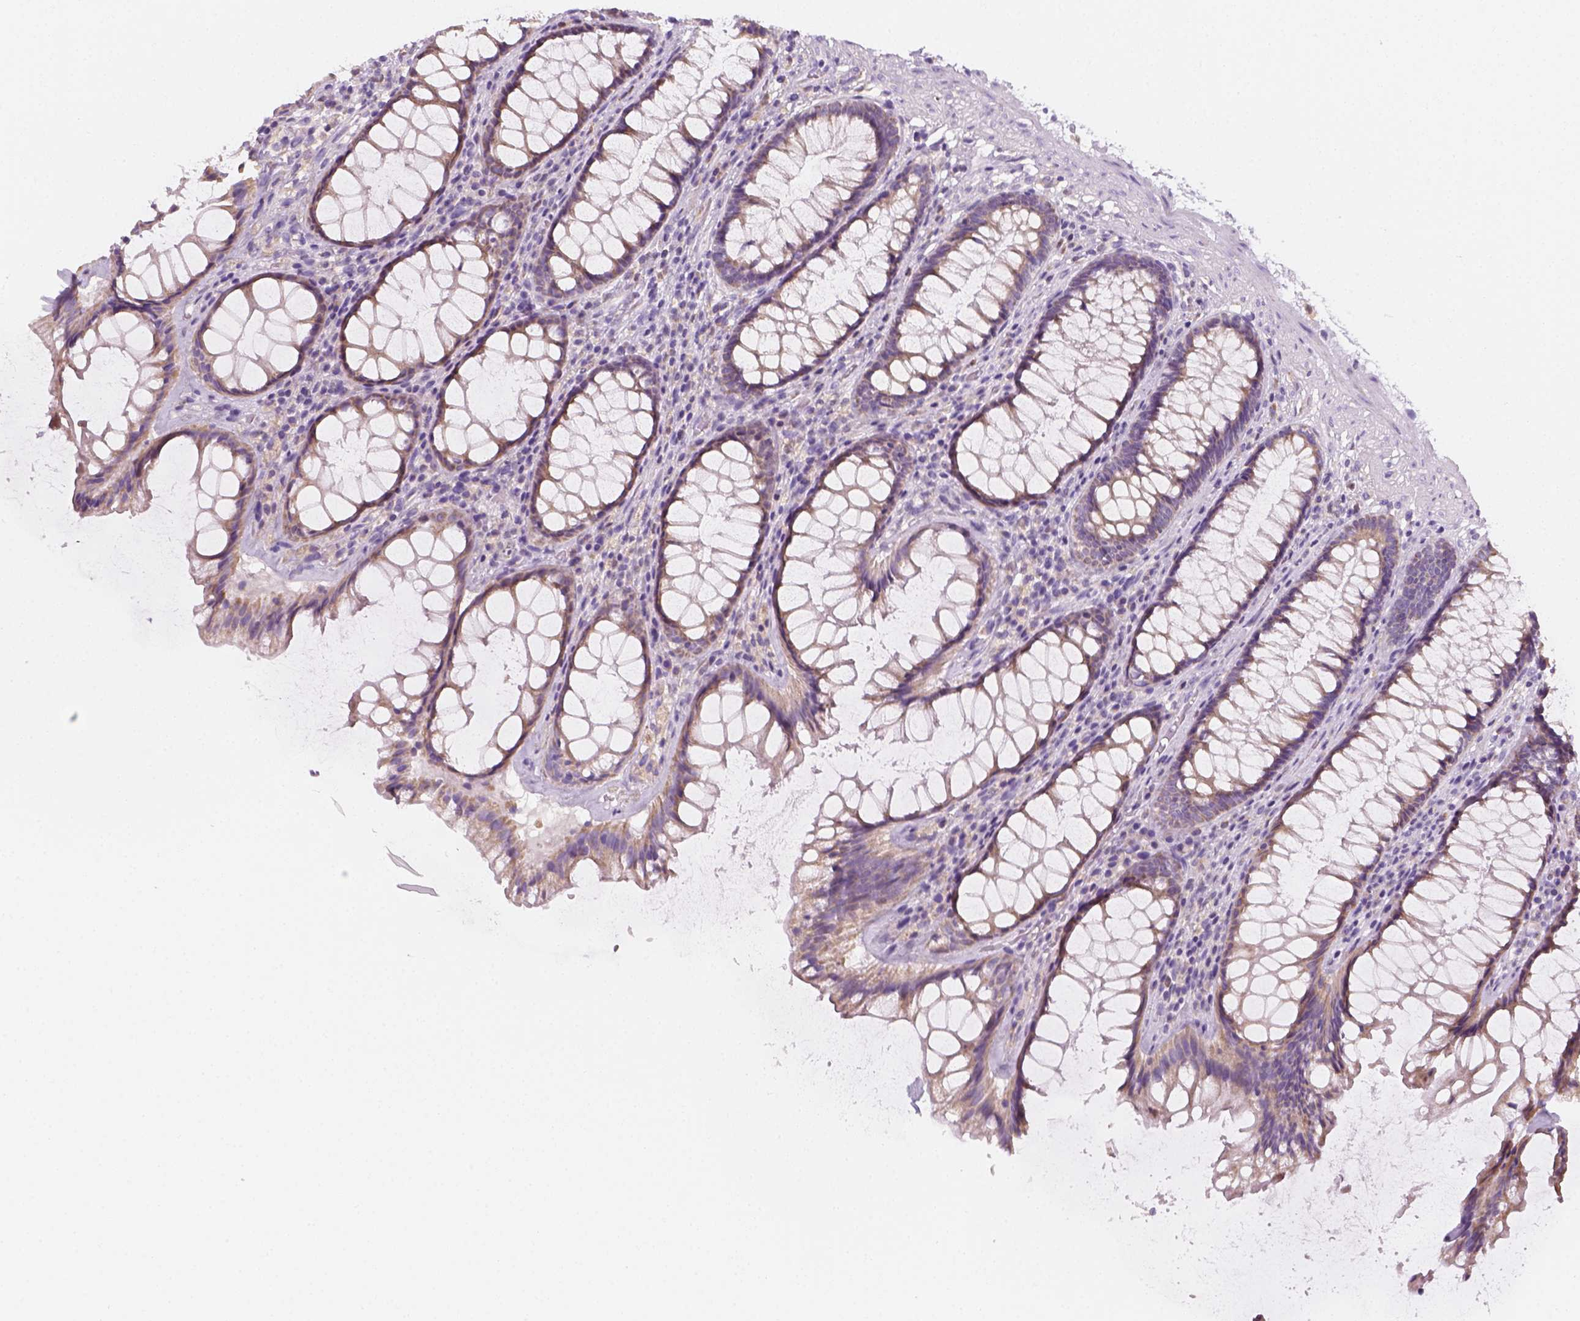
{"staining": {"intensity": "weak", "quantity": ">75%", "location": "cytoplasmic/membranous"}, "tissue": "rectum", "cell_type": "Glandular cells", "image_type": "normal", "snomed": [{"axis": "morphology", "description": "Normal tissue, NOS"}, {"axis": "topography", "description": "Rectum"}], "caption": "This photomicrograph reveals immunohistochemistry staining of benign rectum, with low weak cytoplasmic/membranous staining in about >75% of glandular cells.", "gene": "AWAT2", "patient": {"sex": "male", "age": 72}}